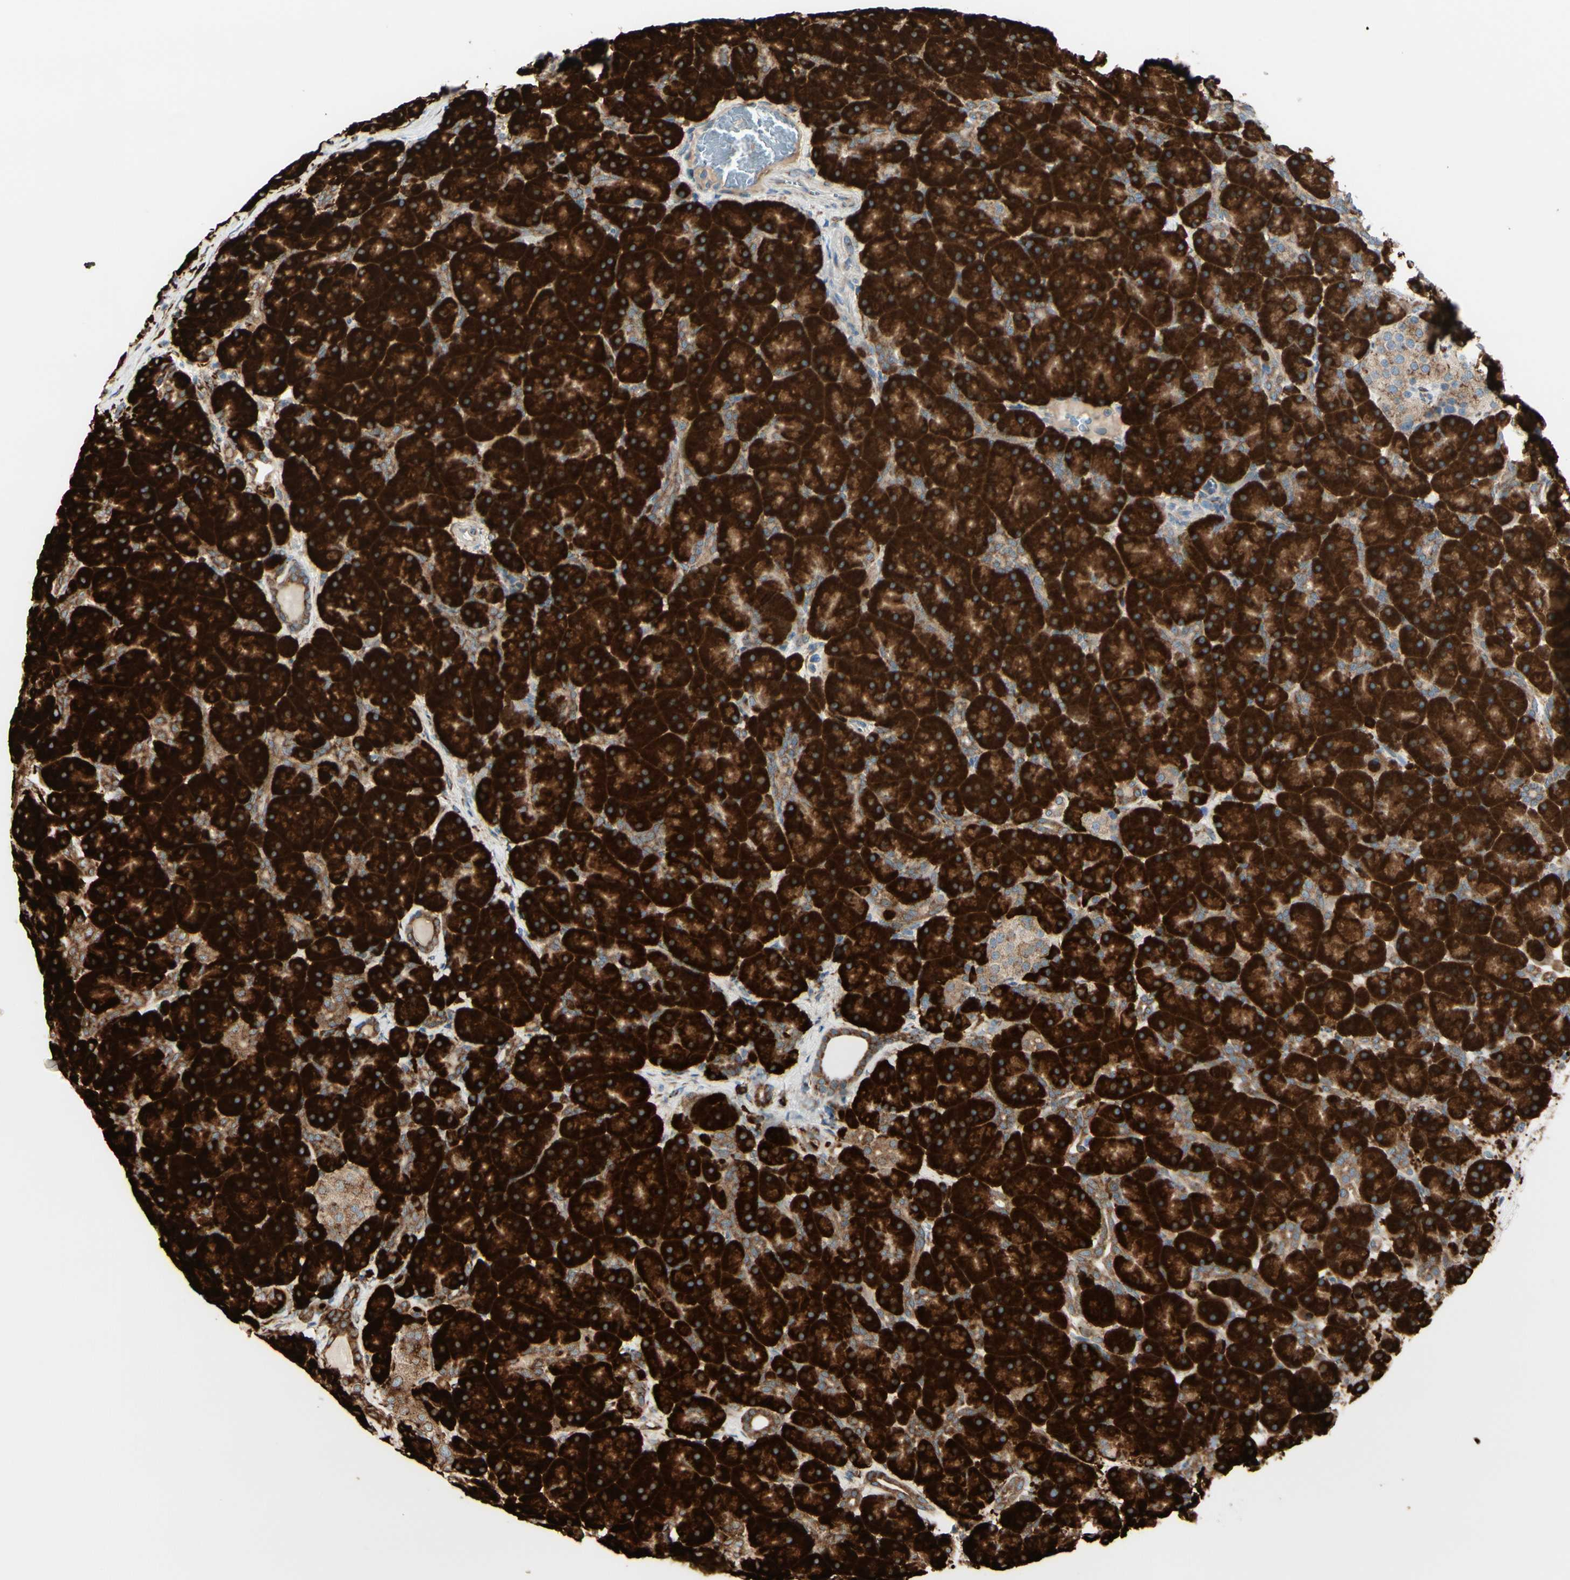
{"staining": {"intensity": "strong", "quantity": ">75%", "location": "cytoplasmic/membranous"}, "tissue": "pancreas", "cell_type": "Exocrine glandular cells", "image_type": "normal", "snomed": [{"axis": "morphology", "description": "Normal tissue, NOS"}, {"axis": "topography", "description": "Pancreas"}], "caption": "Exocrine glandular cells display high levels of strong cytoplasmic/membranous staining in approximately >75% of cells in benign human pancreas. (IHC, brightfield microscopy, high magnification).", "gene": "RRBP1", "patient": {"sex": "male", "age": 66}}